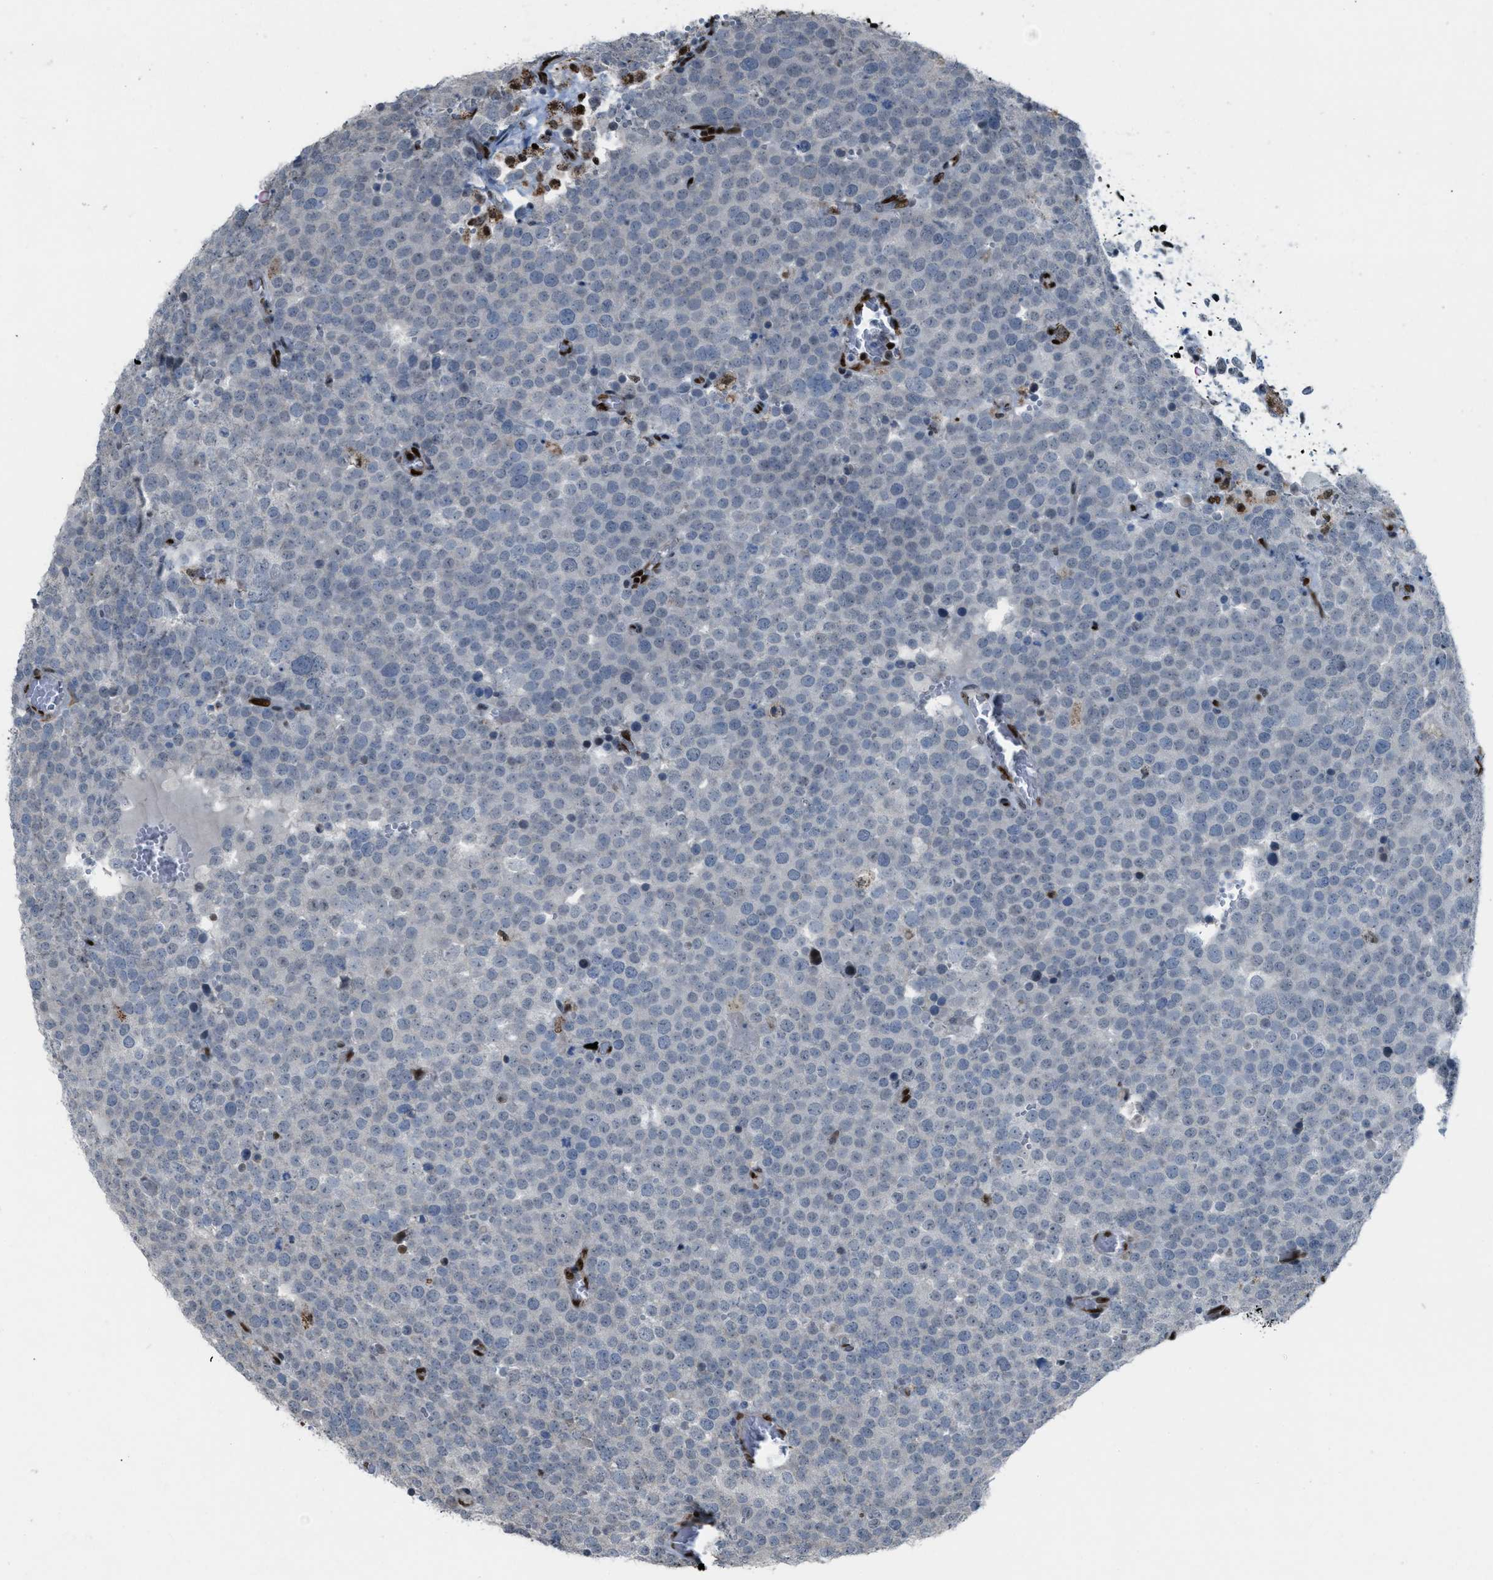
{"staining": {"intensity": "negative", "quantity": "none", "location": "none"}, "tissue": "testis cancer", "cell_type": "Tumor cells", "image_type": "cancer", "snomed": [{"axis": "morphology", "description": "Normal tissue, NOS"}, {"axis": "morphology", "description": "Seminoma, NOS"}, {"axis": "topography", "description": "Testis"}], "caption": "Immunohistochemical staining of testis seminoma exhibits no significant expression in tumor cells.", "gene": "SLFN5", "patient": {"sex": "male", "age": 71}}